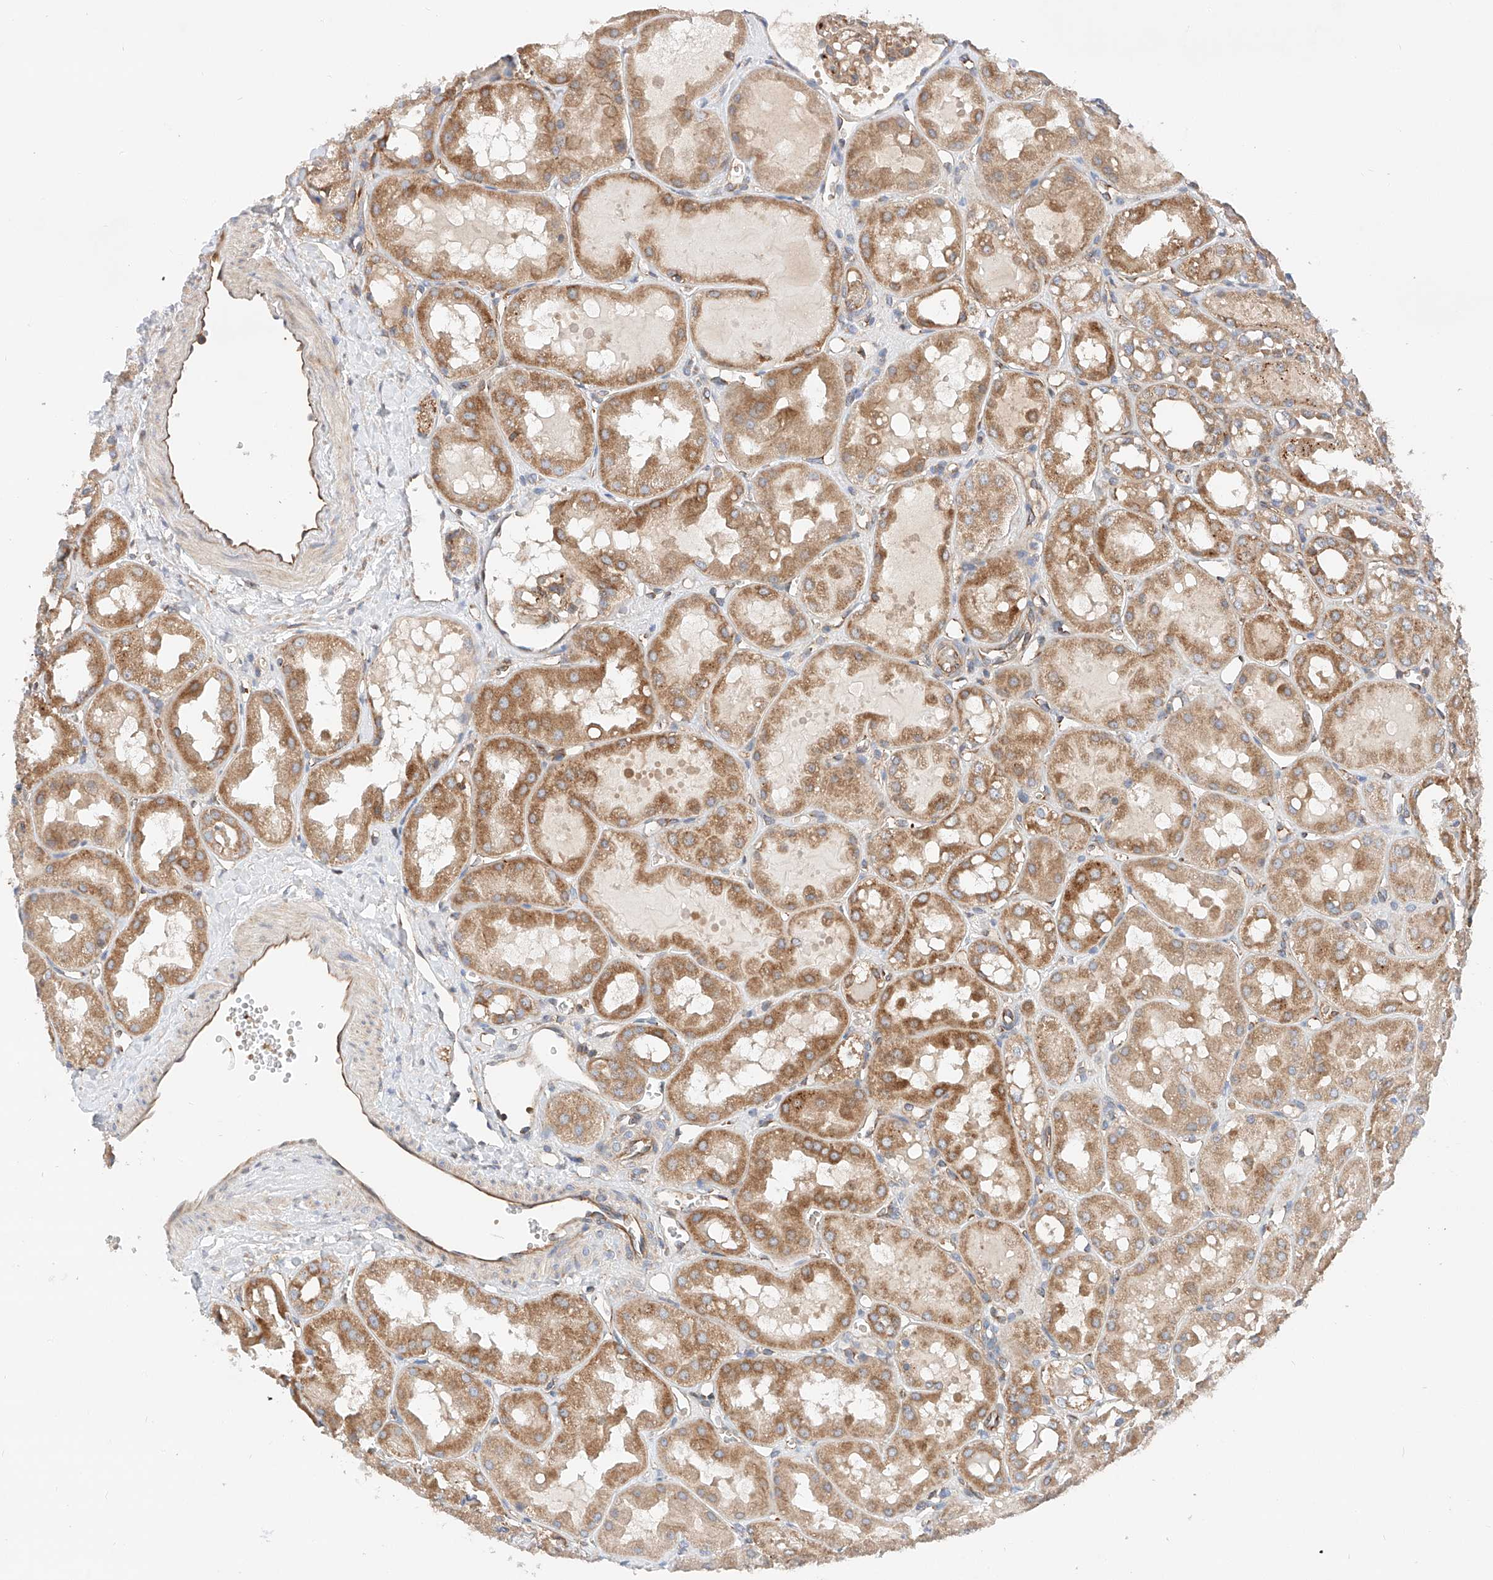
{"staining": {"intensity": "weak", "quantity": "25%-75%", "location": "none"}, "tissue": "kidney", "cell_type": "Cells in glomeruli", "image_type": "normal", "snomed": [{"axis": "morphology", "description": "Normal tissue, NOS"}, {"axis": "topography", "description": "Kidney"}], "caption": "This micrograph exhibits benign kidney stained with IHC to label a protein in brown. The None of cells in glomeruli show weak positivity for the protein. Nuclei are counter-stained blue.", "gene": "NR1D1", "patient": {"sex": "male", "age": 16}}